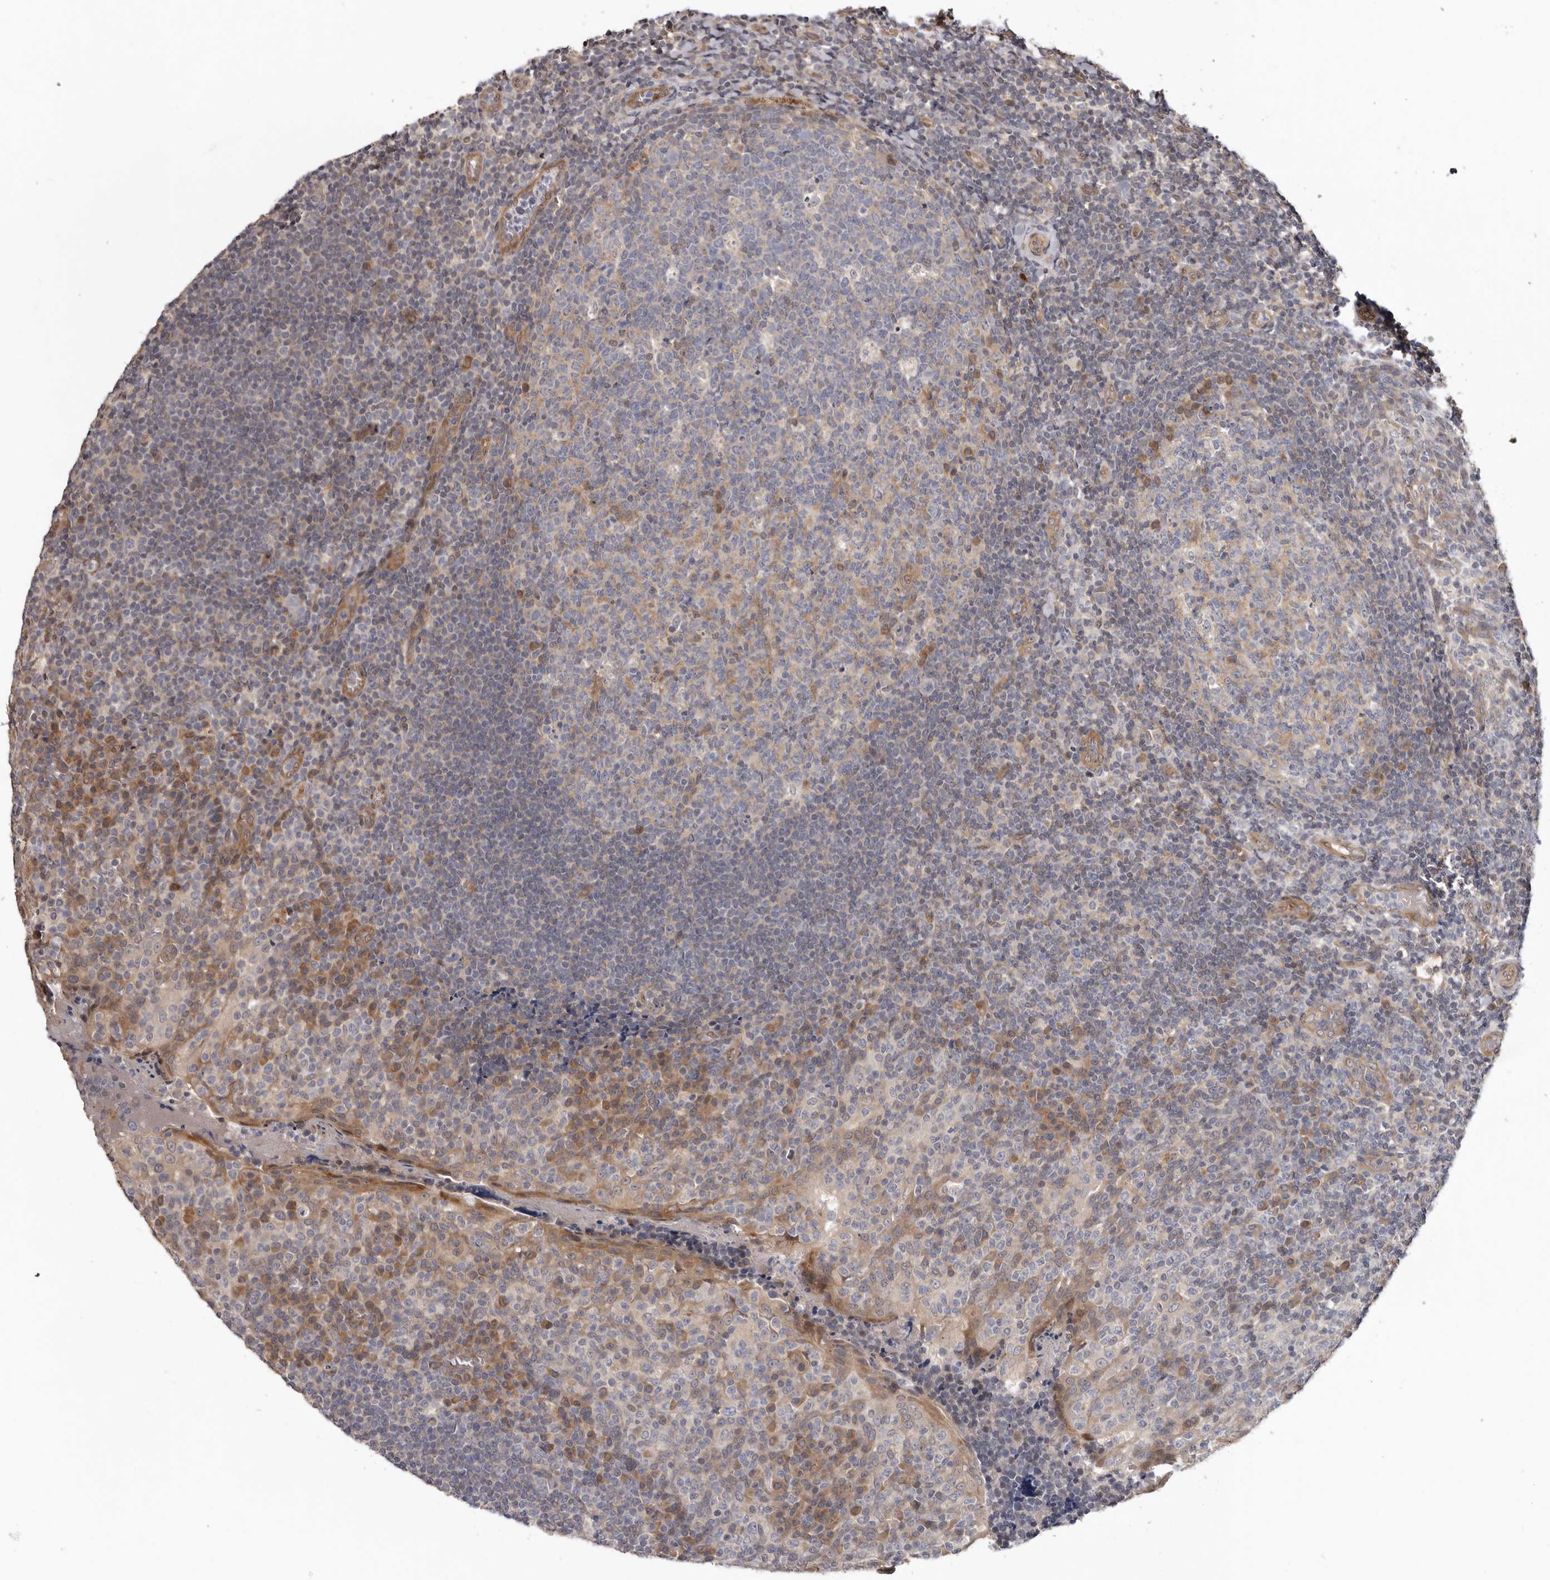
{"staining": {"intensity": "moderate", "quantity": "<25%", "location": "cytoplasmic/membranous"}, "tissue": "tonsil", "cell_type": "Germinal center cells", "image_type": "normal", "snomed": [{"axis": "morphology", "description": "Normal tissue, NOS"}, {"axis": "topography", "description": "Tonsil"}], "caption": "Approximately <25% of germinal center cells in unremarkable tonsil show moderate cytoplasmic/membranous protein staining as visualized by brown immunohistochemical staining.", "gene": "SBDS", "patient": {"sex": "female", "age": 19}}